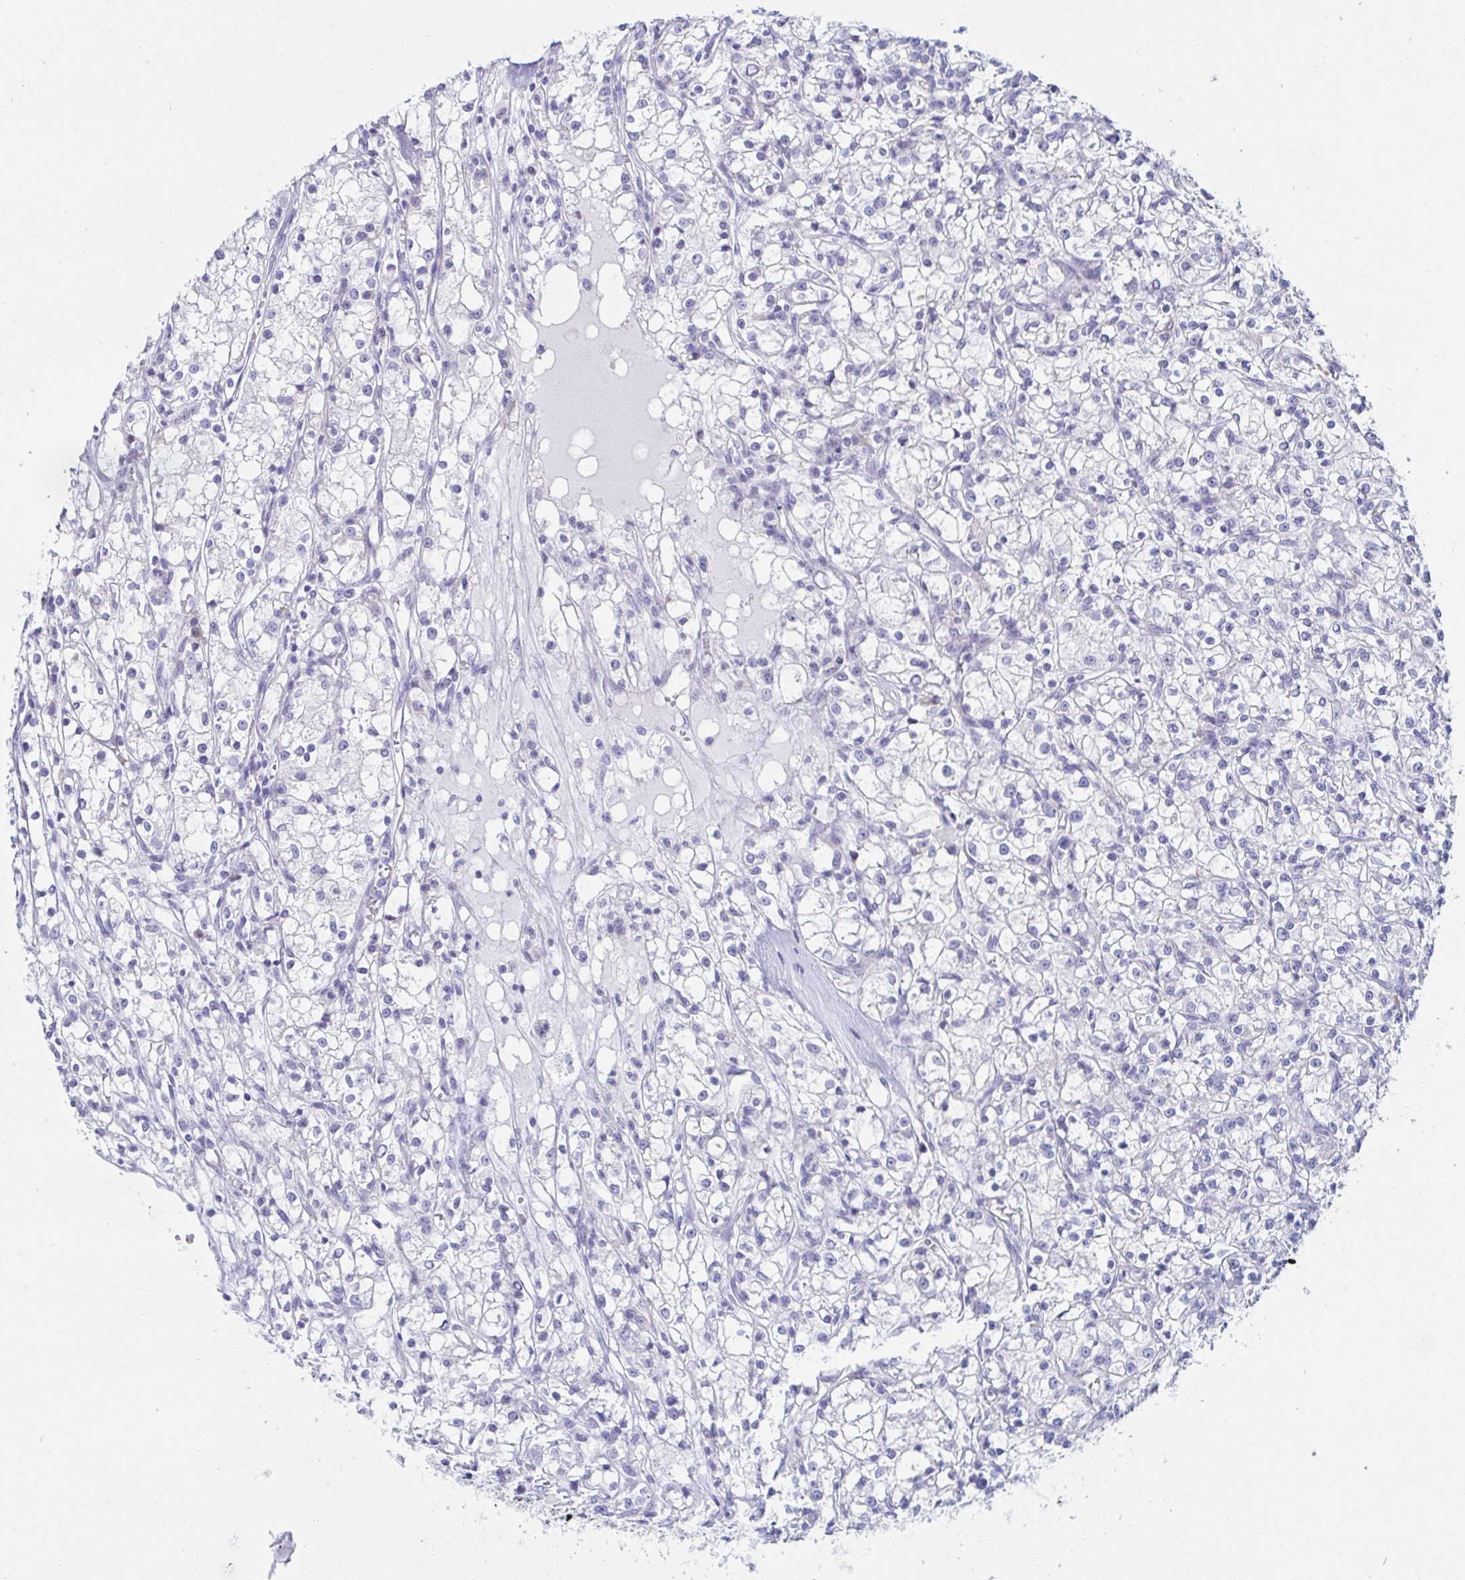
{"staining": {"intensity": "negative", "quantity": "none", "location": "none"}, "tissue": "renal cancer", "cell_type": "Tumor cells", "image_type": "cancer", "snomed": [{"axis": "morphology", "description": "Adenocarcinoma, NOS"}, {"axis": "topography", "description": "Kidney"}], "caption": "Tumor cells show no significant expression in adenocarcinoma (renal).", "gene": "C4orf17", "patient": {"sex": "female", "age": 59}}